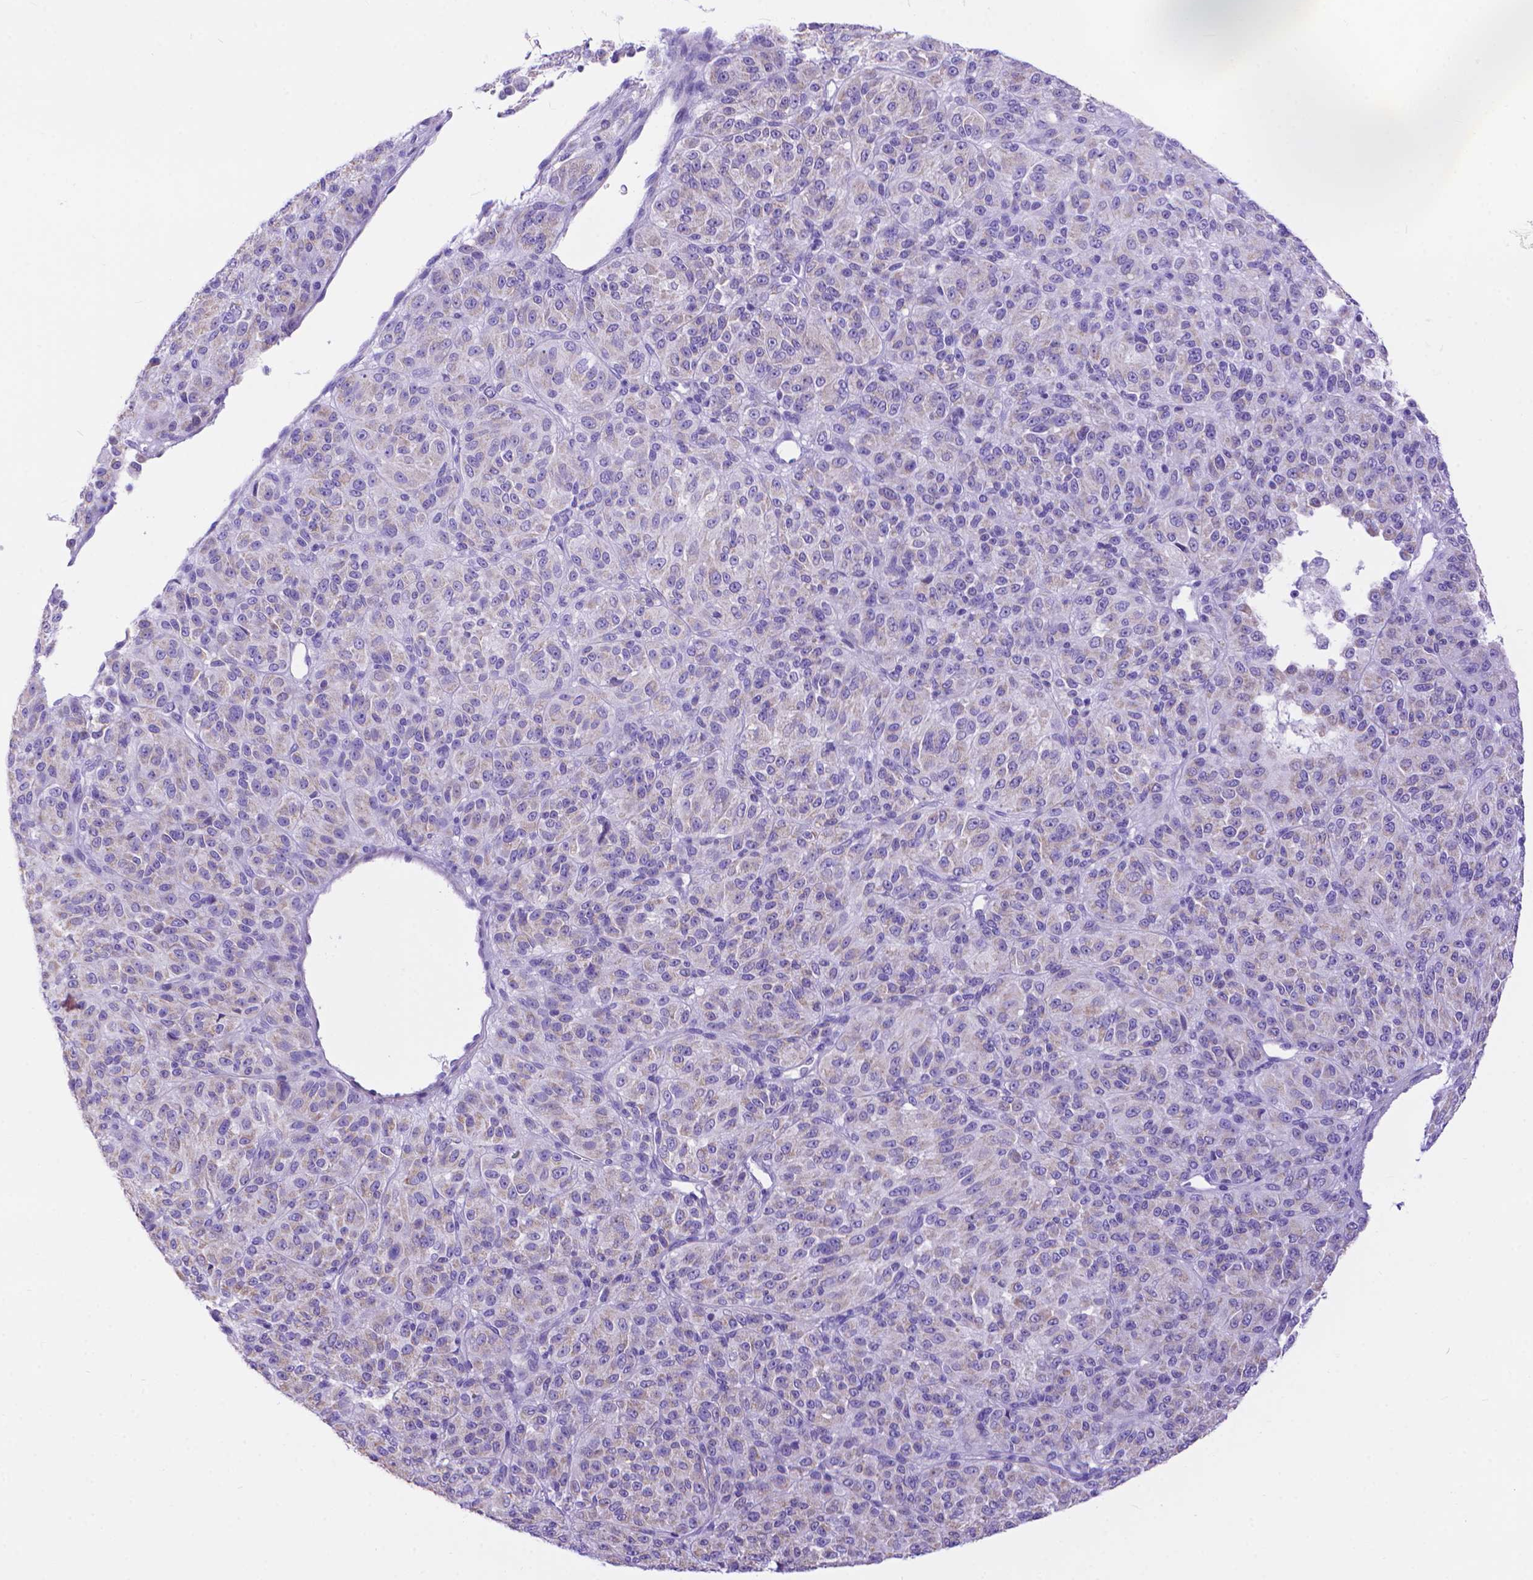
{"staining": {"intensity": "weak", "quantity": "<25%", "location": "cytoplasmic/membranous"}, "tissue": "melanoma", "cell_type": "Tumor cells", "image_type": "cancer", "snomed": [{"axis": "morphology", "description": "Malignant melanoma, Metastatic site"}, {"axis": "topography", "description": "Brain"}], "caption": "Immunohistochemistry histopathology image of human malignant melanoma (metastatic site) stained for a protein (brown), which reveals no expression in tumor cells.", "gene": "DHRS2", "patient": {"sex": "female", "age": 56}}